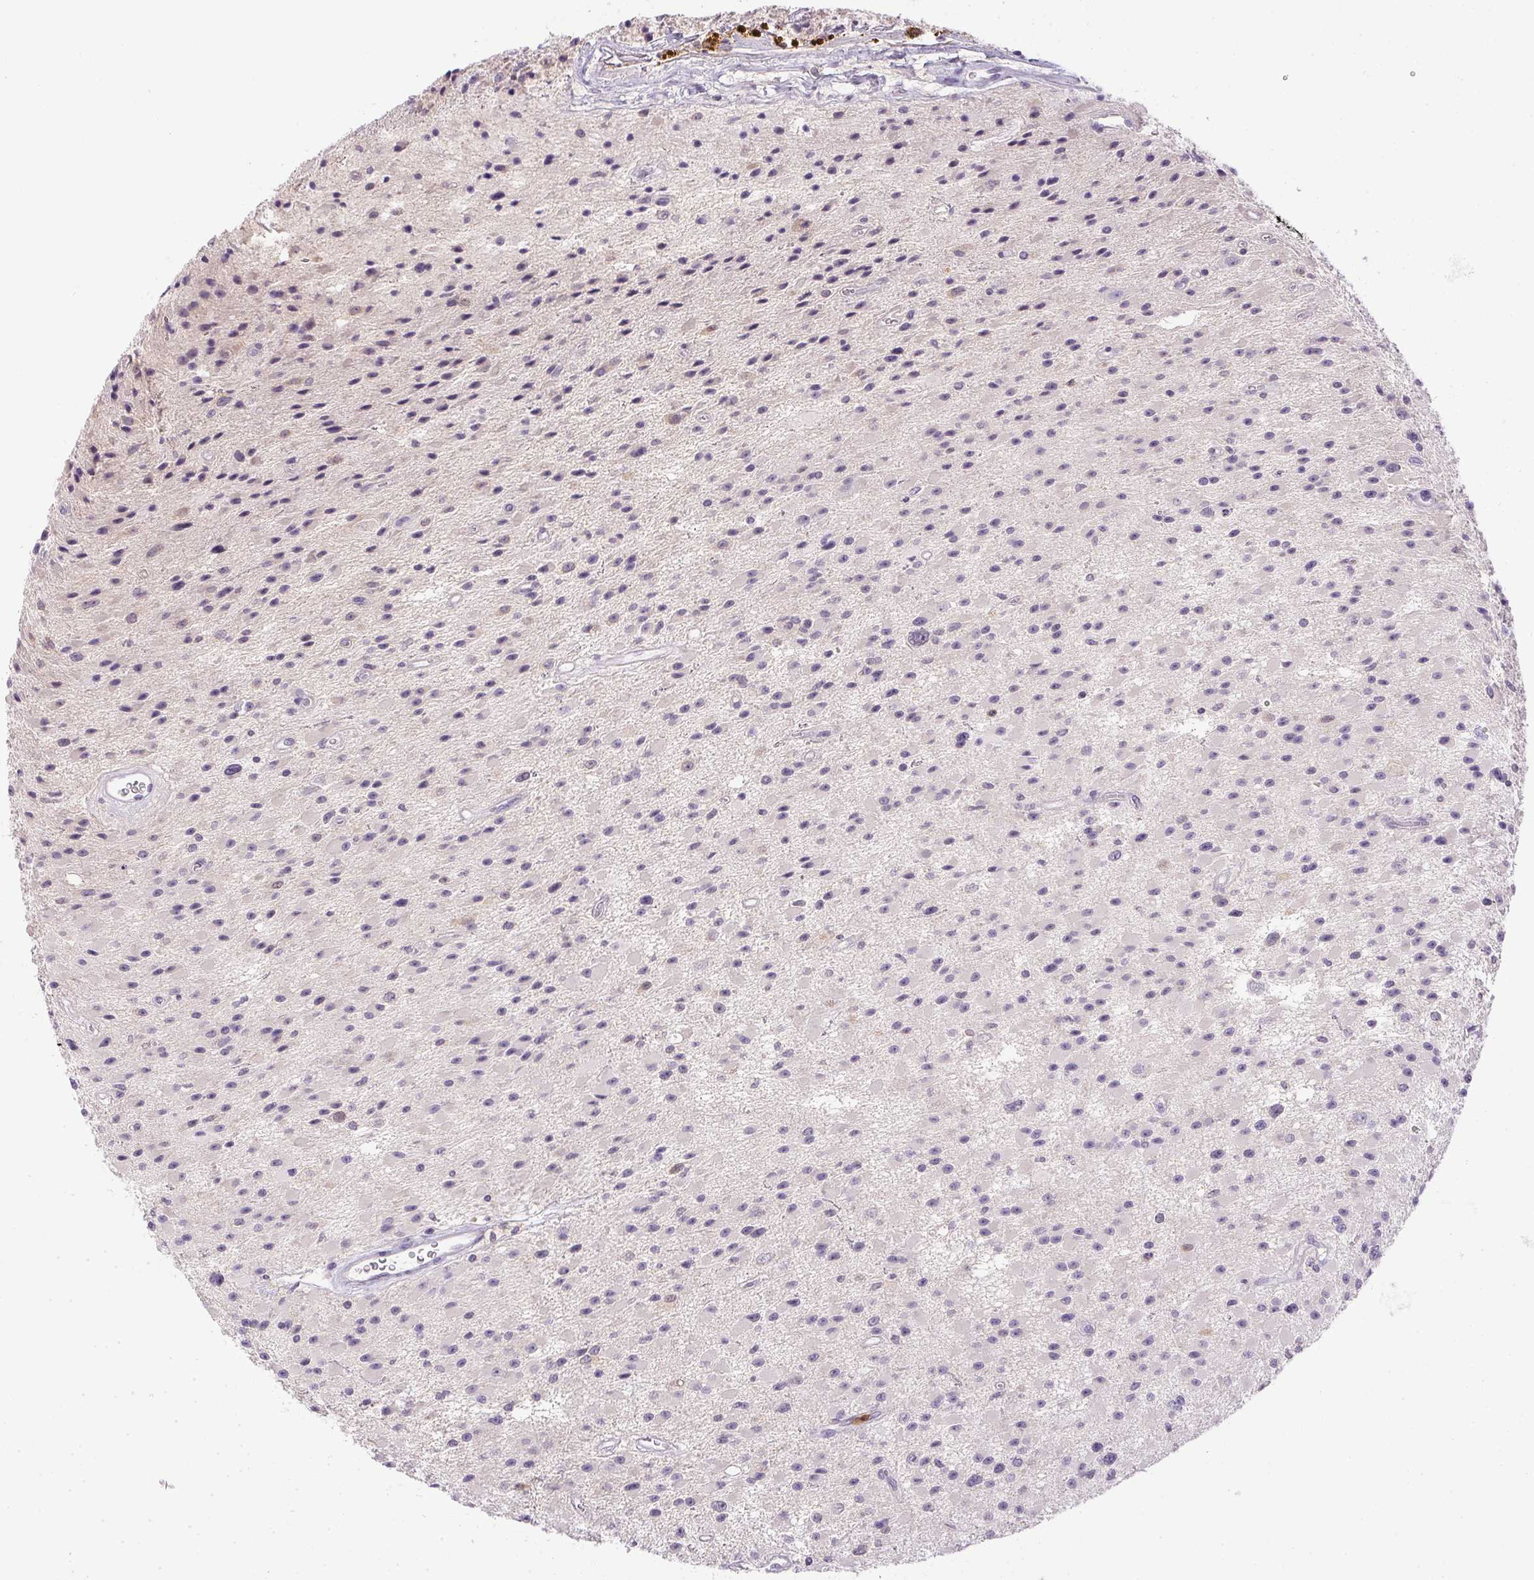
{"staining": {"intensity": "negative", "quantity": "none", "location": "none"}, "tissue": "glioma", "cell_type": "Tumor cells", "image_type": "cancer", "snomed": [{"axis": "morphology", "description": "Glioma, malignant, High grade"}, {"axis": "topography", "description": "Brain"}], "caption": "An immunohistochemistry photomicrograph of glioma is shown. There is no staining in tumor cells of glioma.", "gene": "DNAJC5G", "patient": {"sex": "male", "age": 29}}